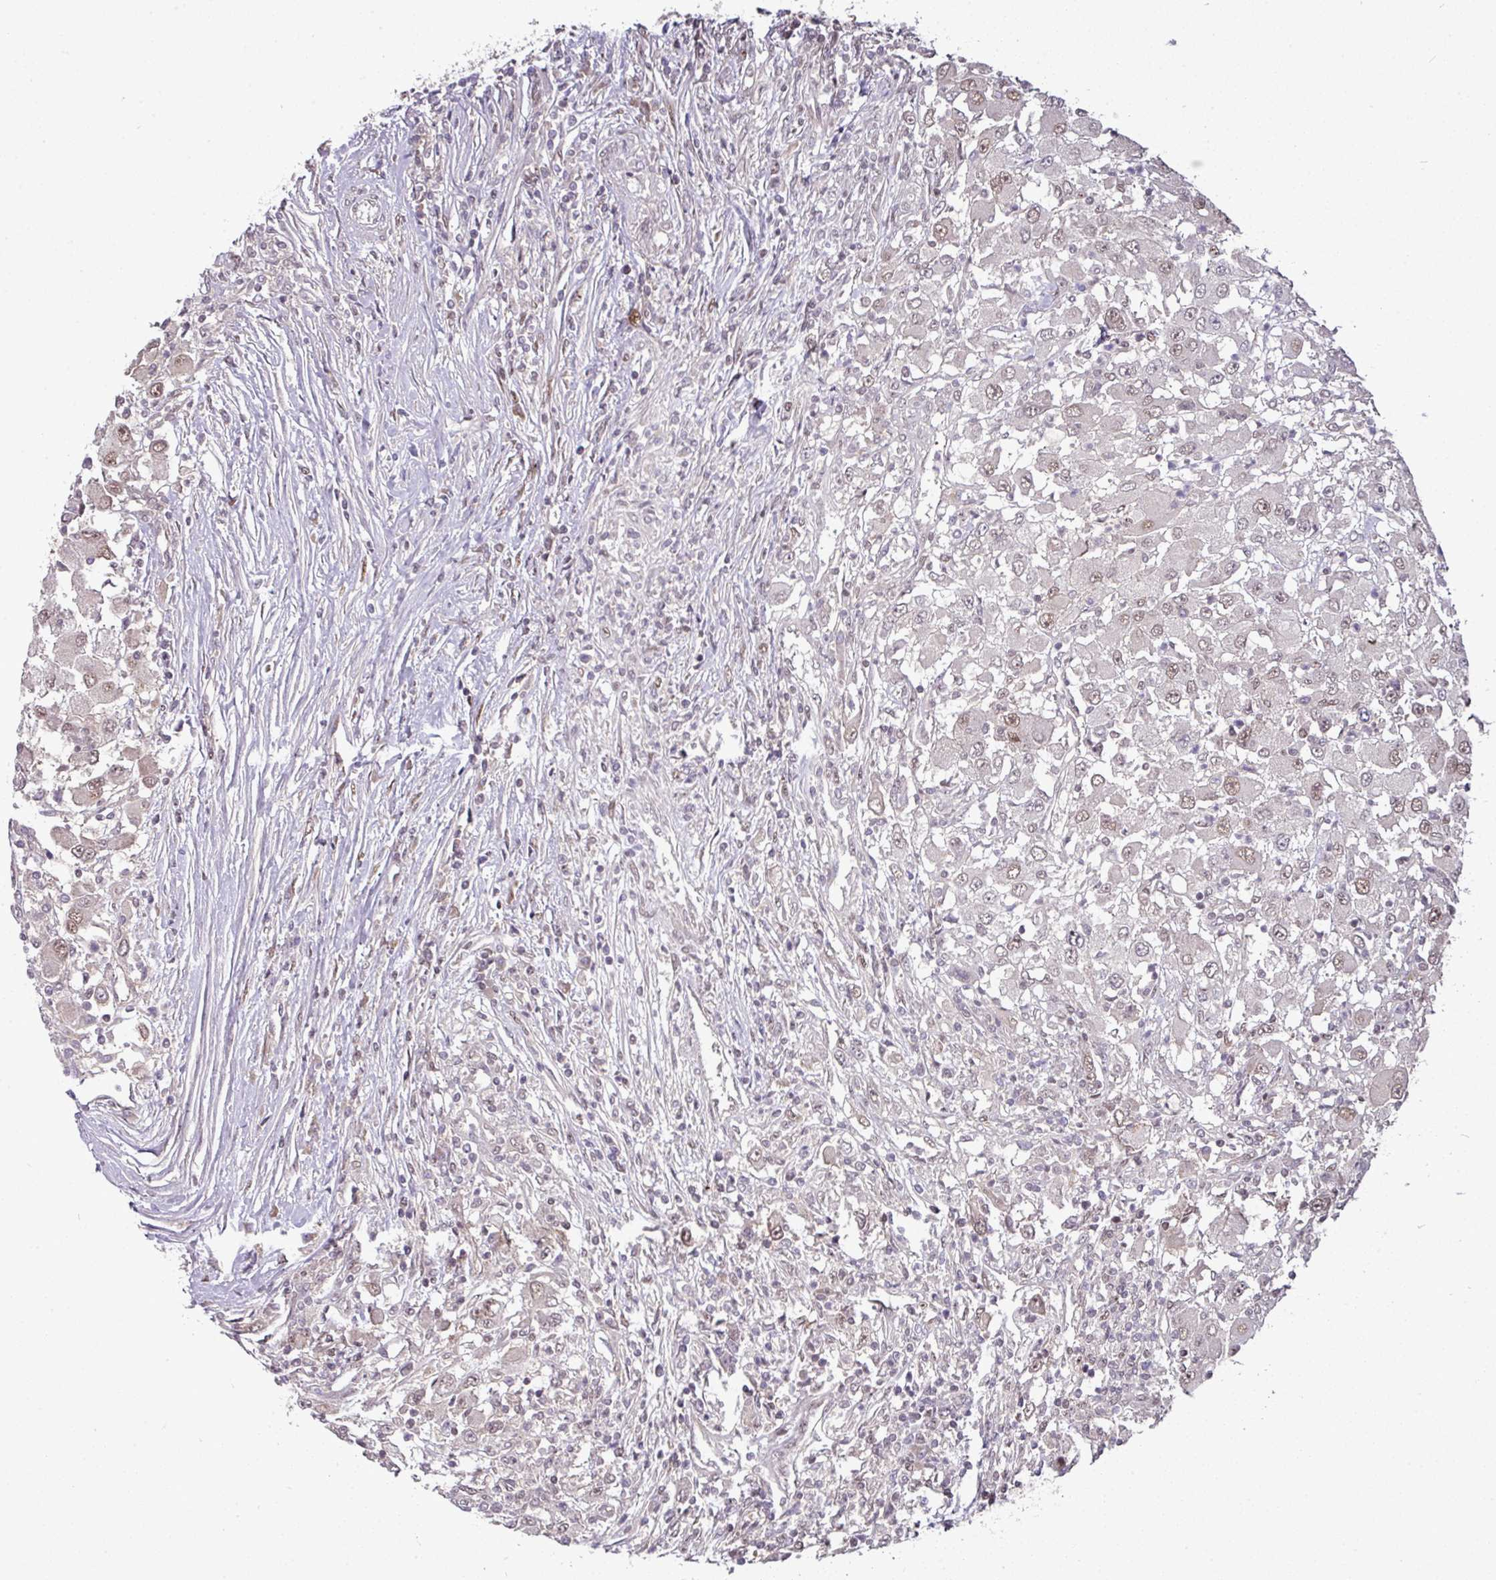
{"staining": {"intensity": "moderate", "quantity": "<25%", "location": "nuclear"}, "tissue": "renal cancer", "cell_type": "Tumor cells", "image_type": "cancer", "snomed": [{"axis": "morphology", "description": "Adenocarcinoma, NOS"}, {"axis": "topography", "description": "Kidney"}], "caption": "Immunohistochemical staining of human renal adenocarcinoma shows low levels of moderate nuclear protein expression in about <25% of tumor cells.", "gene": "CIC", "patient": {"sex": "female", "age": 67}}